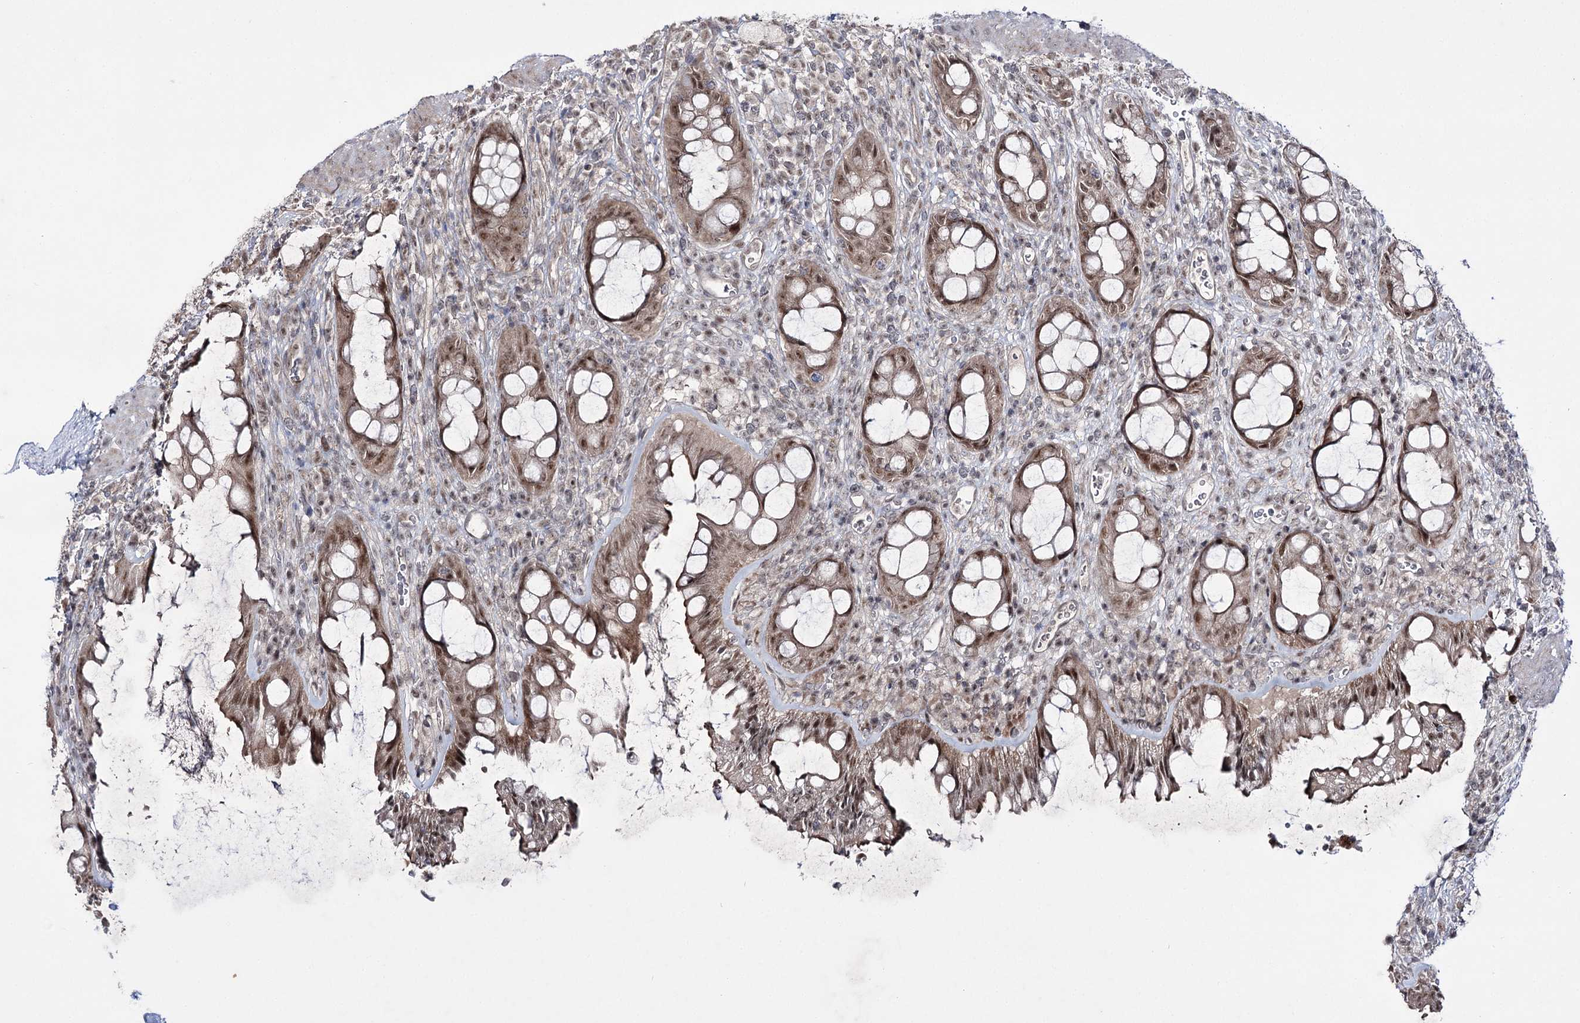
{"staining": {"intensity": "moderate", "quantity": ">75%", "location": "cytoplasmic/membranous,nuclear"}, "tissue": "rectum", "cell_type": "Glandular cells", "image_type": "normal", "snomed": [{"axis": "morphology", "description": "Normal tissue, NOS"}, {"axis": "topography", "description": "Rectum"}], "caption": "This is an image of immunohistochemistry (IHC) staining of unremarkable rectum, which shows moderate expression in the cytoplasmic/membranous,nuclear of glandular cells.", "gene": "HOXC11", "patient": {"sex": "female", "age": 57}}